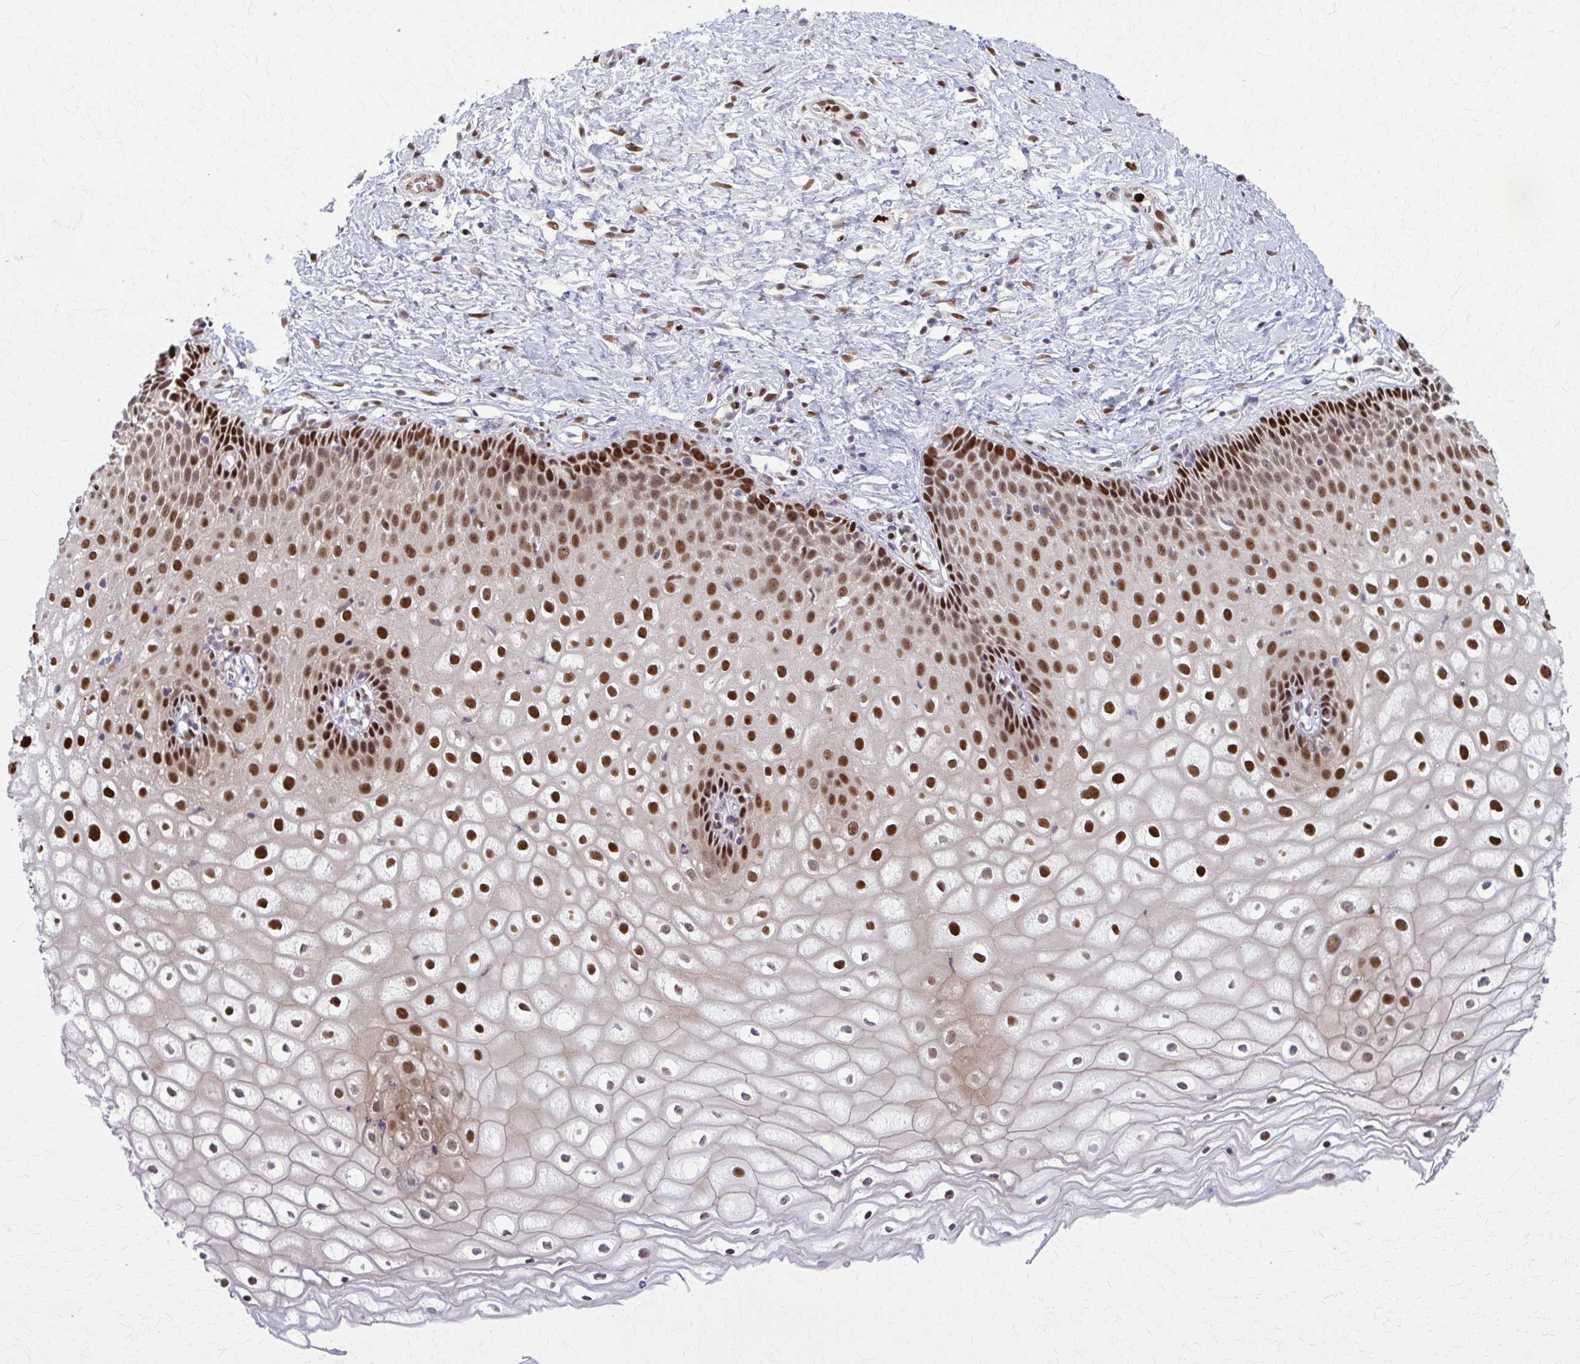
{"staining": {"intensity": "strong", "quantity": ">75%", "location": "nuclear"}, "tissue": "cervix", "cell_type": "Glandular cells", "image_type": "normal", "snomed": [{"axis": "morphology", "description": "Normal tissue, NOS"}, {"axis": "topography", "description": "Cervix"}], "caption": "DAB immunohistochemical staining of normal cervix shows strong nuclear protein expression in about >75% of glandular cells.", "gene": "ZNF559", "patient": {"sex": "female", "age": 36}}